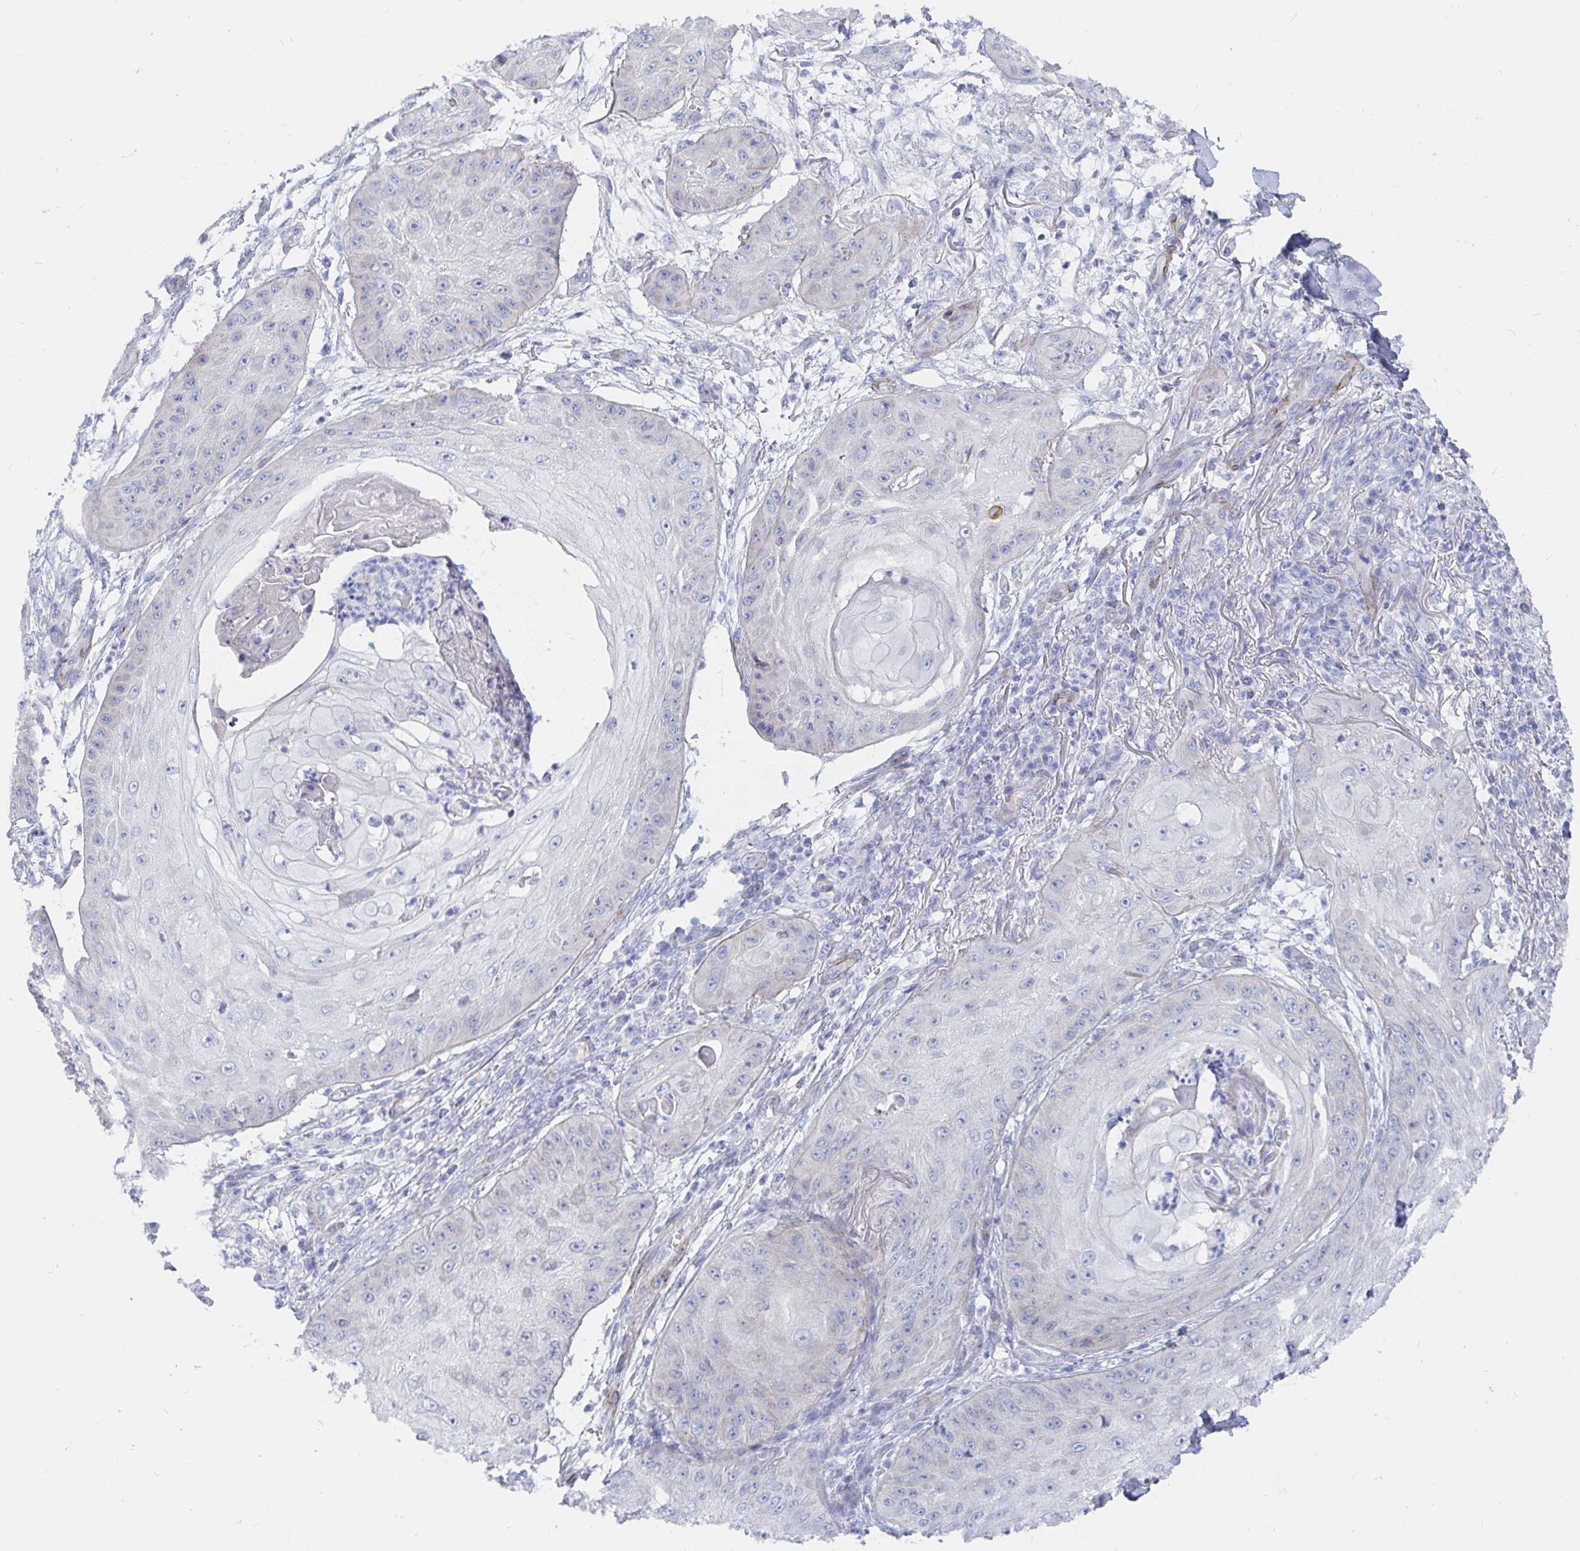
{"staining": {"intensity": "negative", "quantity": "none", "location": "none"}, "tissue": "skin cancer", "cell_type": "Tumor cells", "image_type": "cancer", "snomed": [{"axis": "morphology", "description": "Squamous cell carcinoma, NOS"}, {"axis": "topography", "description": "Skin"}], "caption": "A high-resolution histopathology image shows immunohistochemistry (IHC) staining of skin cancer, which shows no significant positivity in tumor cells.", "gene": "COX16", "patient": {"sex": "male", "age": 70}}